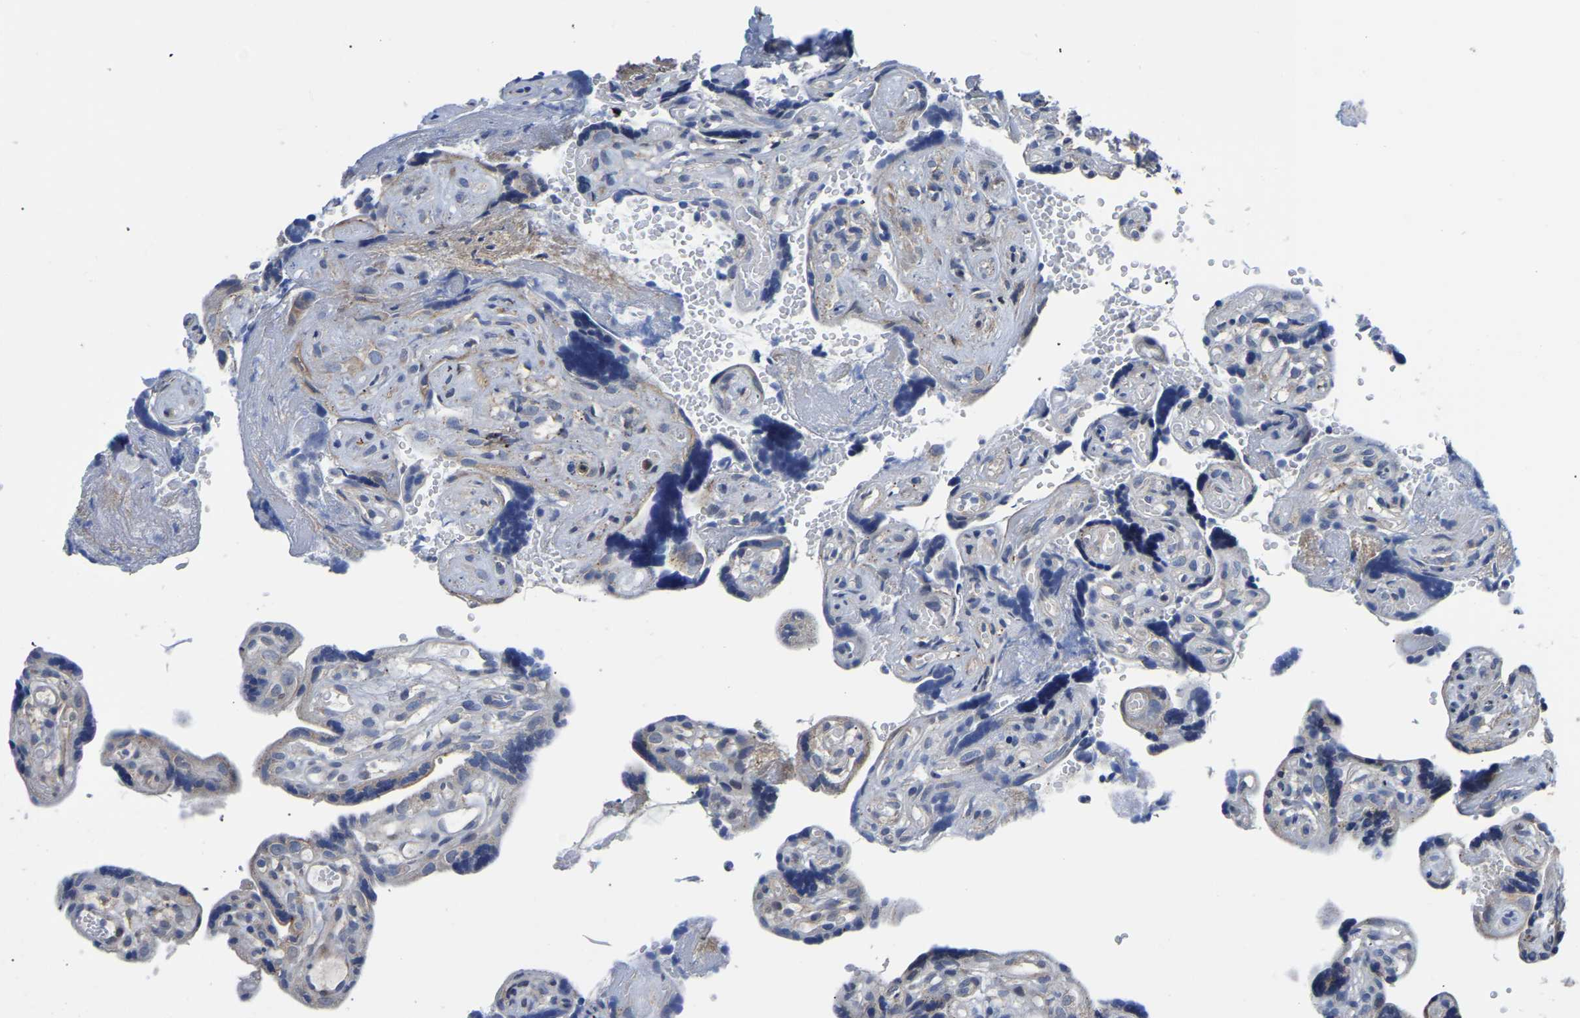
{"staining": {"intensity": "negative", "quantity": "none", "location": "none"}, "tissue": "placenta", "cell_type": "Decidual cells", "image_type": "normal", "snomed": [{"axis": "morphology", "description": "Normal tissue, NOS"}, {"axis": "topography", "description": "Placenta"}], "caption": "This is an immunohistochemistry micrograph of normal human placenta. There is no positivity in decidual cells.", "gene": "PDLIM7", "patient": {"sex": "female", "age": 30}}